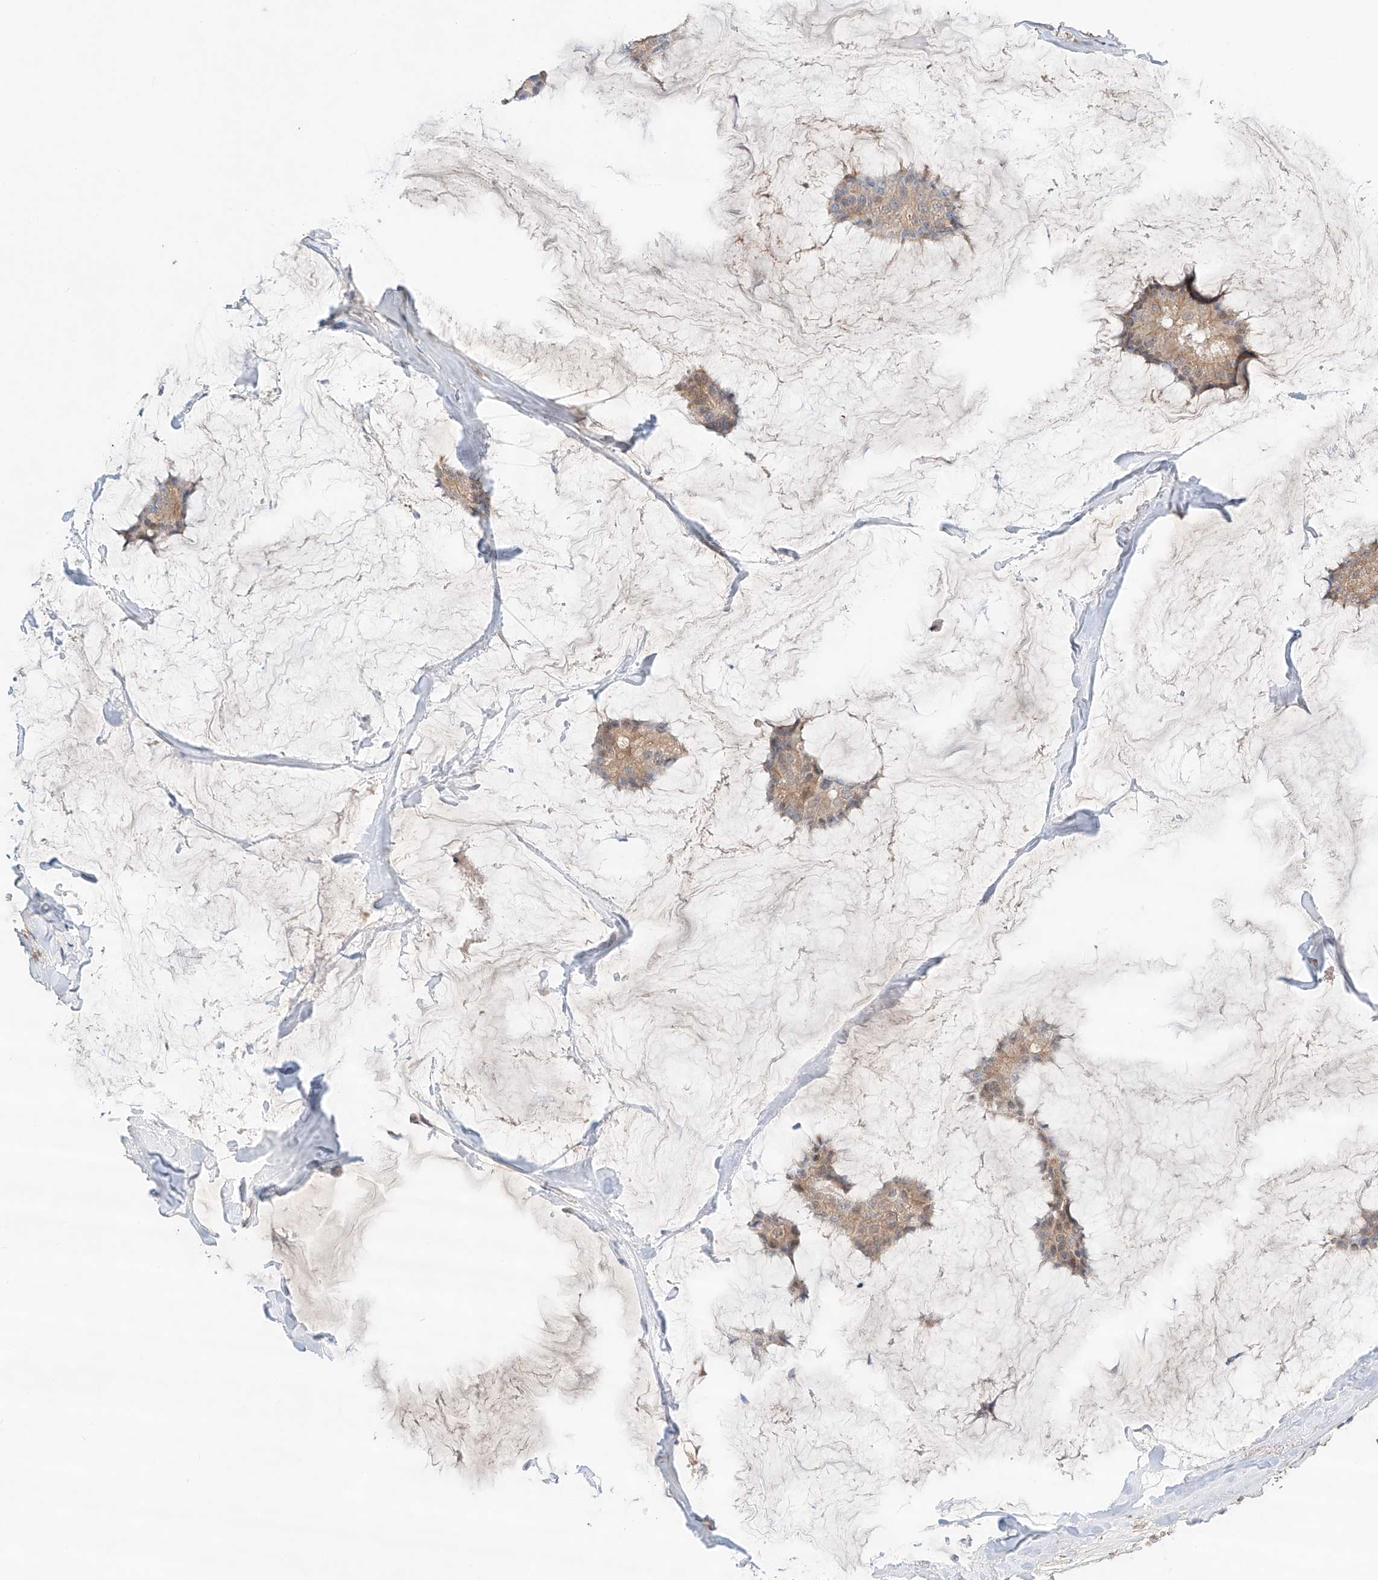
{"staining": {"intensity": "weak", "quantity": ">75%", "location": "cytoplasmic/membranous,nuclear"}, "tissue": "breast cancer", "cell_type": "Tumor cells", "image_type": "cancer", "snomed": [{"axis": "morphology", "description": "Duct carcinoma"}, {"axis": "topography", "description": "Breast"}], "caption": "DAB (3,3'-diaminobenzidine) immunohistochemical staining of breast invasive ductal carcinoma reveals weak cytoplasmic/membranous and nuclear protein staining in about >75% of tumor cells.", "gene": "ZFHX2", "patient": {"sex": "female", "age": 93}}